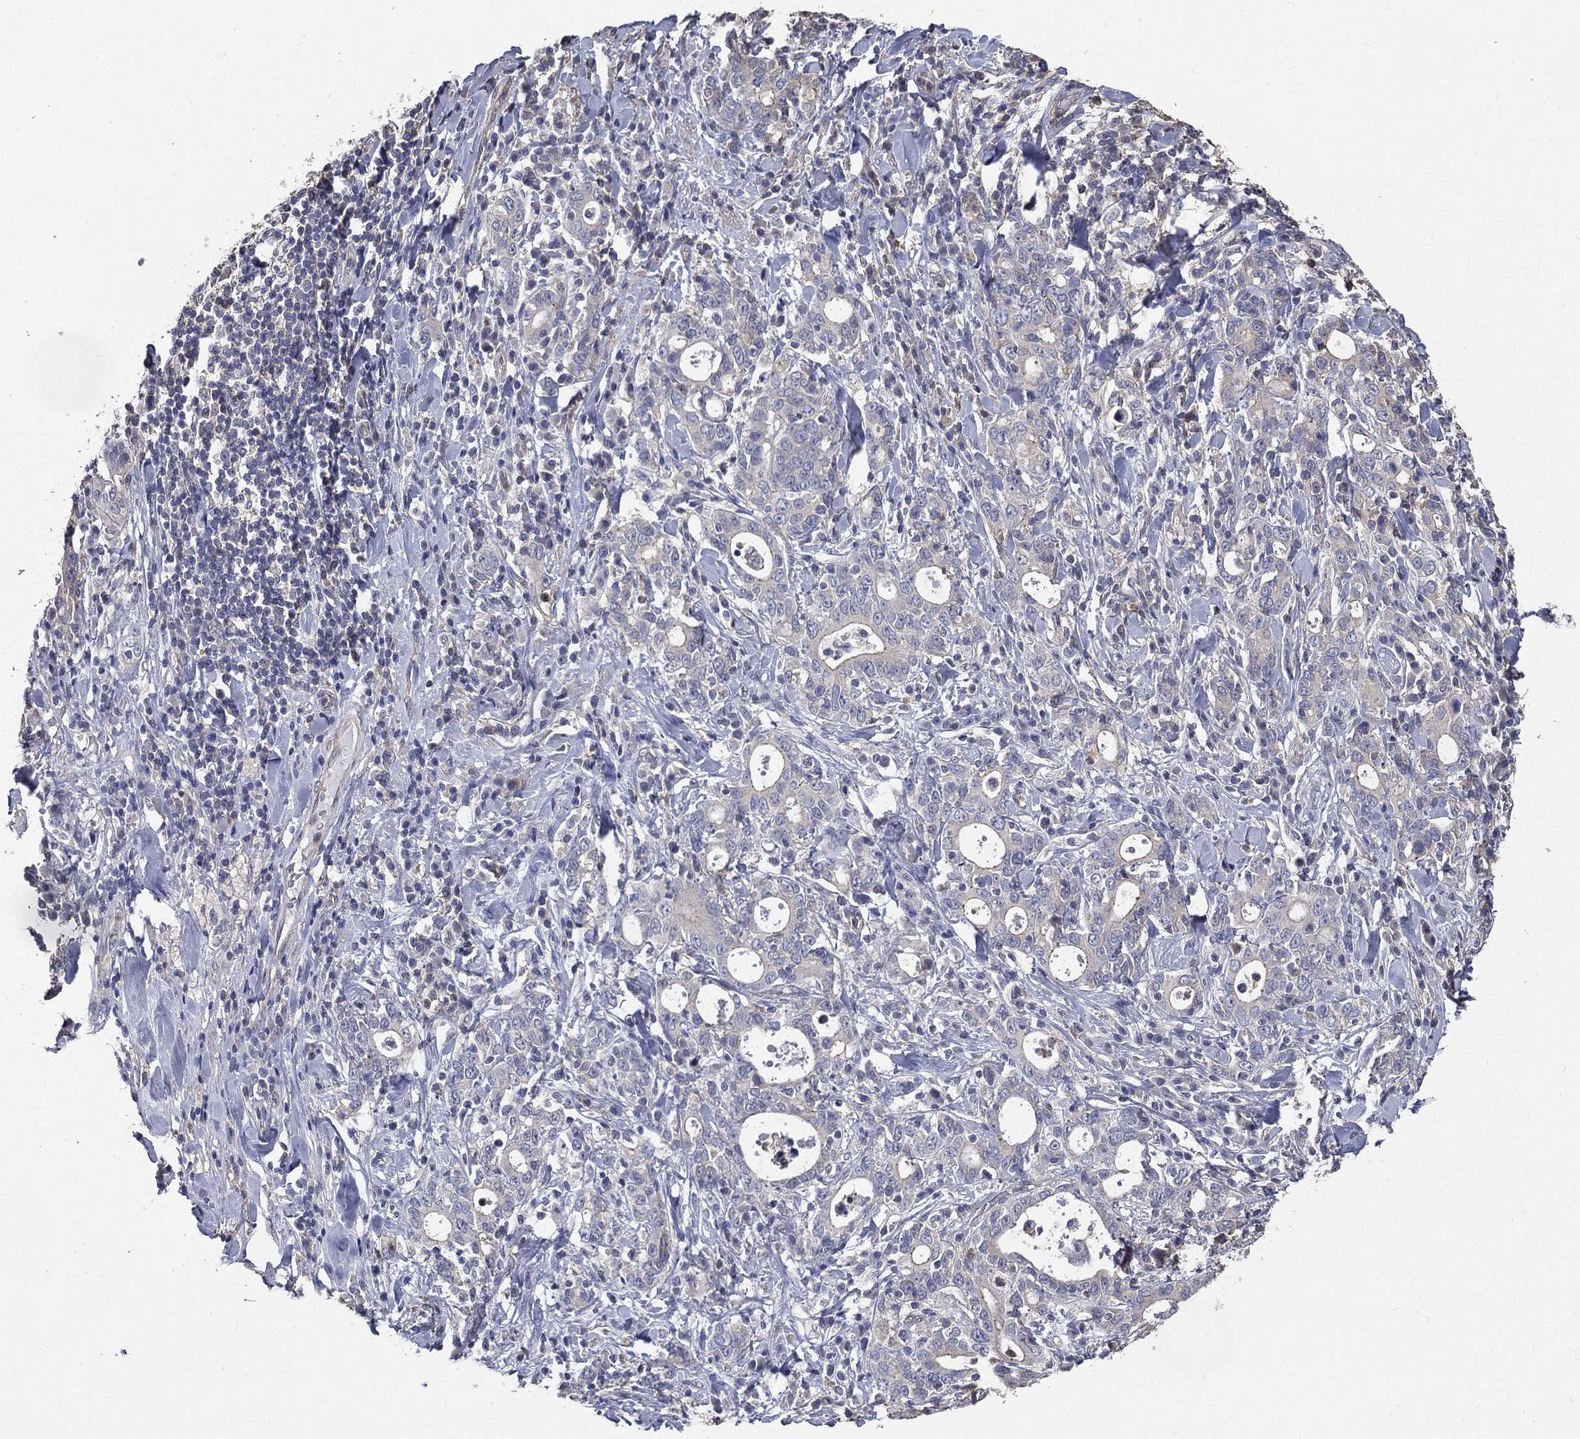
{"staining": {"intensity": "negative", "quantity": "none", "location": "none"}, "tissue": "stomach cancer", "cell_type": "Tumor cells", "image_type": "cancer", "snomed": [{"axis": "morphology", "description": "Adenocarcinoma, NOS"}, {"axis": "topography", "description": "Stomach"}], "caption": "Tumor cells are negative for brown protein staining in stomach cancer (adenocarcinoma).", "gene": "SERPINB2", "patient": {"sex": "male", "age": 79}}